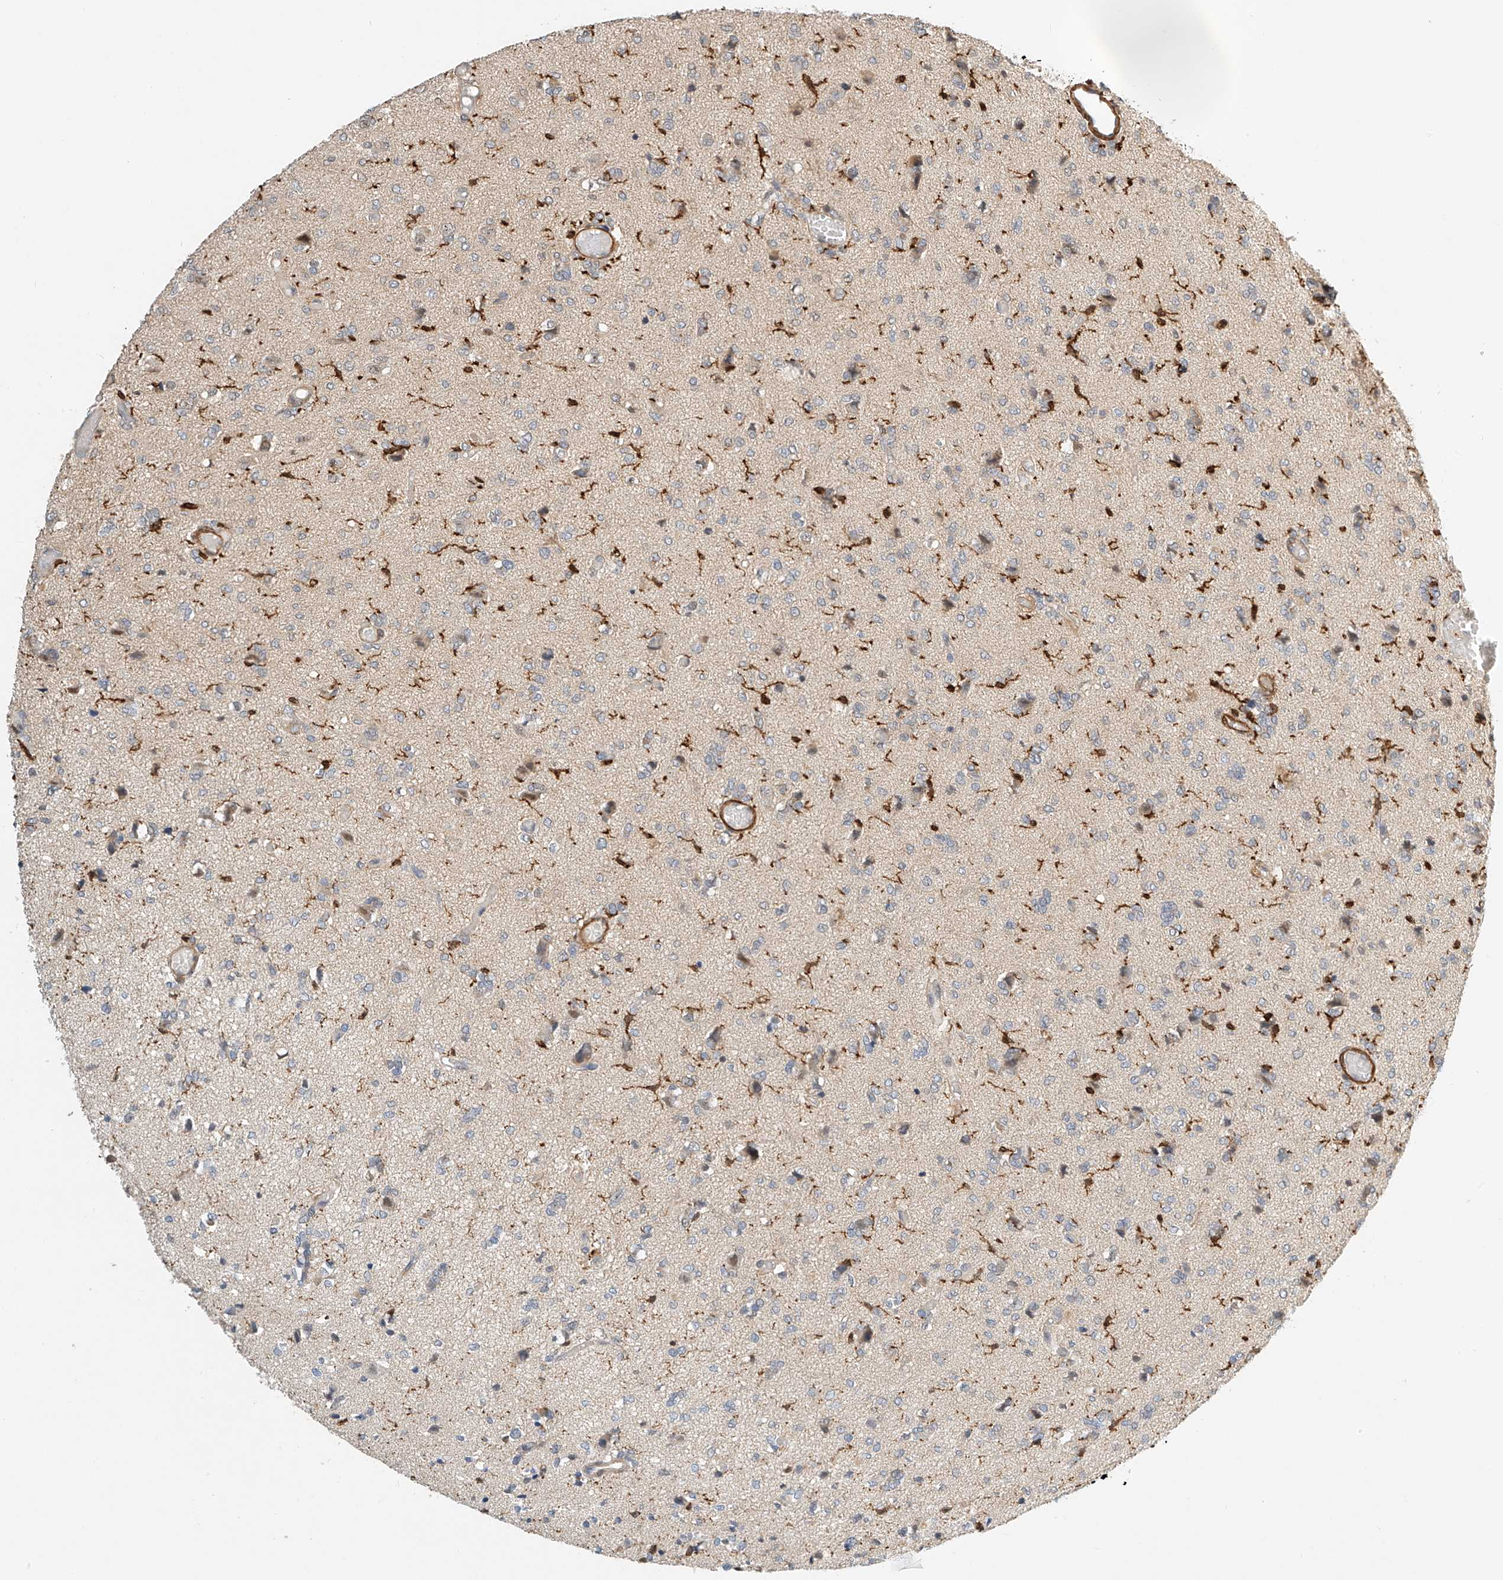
{"staining": {"intensity": "negative", "quantity": "none", "location": "none"}, "tissue": "glioma", "cell_type": "Tumor cells", "image_type": "cancer", "snomed": [{"axis": "morphology", "description": "Glioma, malignant, High grade"}, {"axis": "topography", "description": "Brain"}], "caption": "Immunohistochemical staining of high-grade glioma (malignant) reveals no significant positivity in tumor cells.", "gene": "MICAL1", "patient": {"sex": "female", "age": 59}}